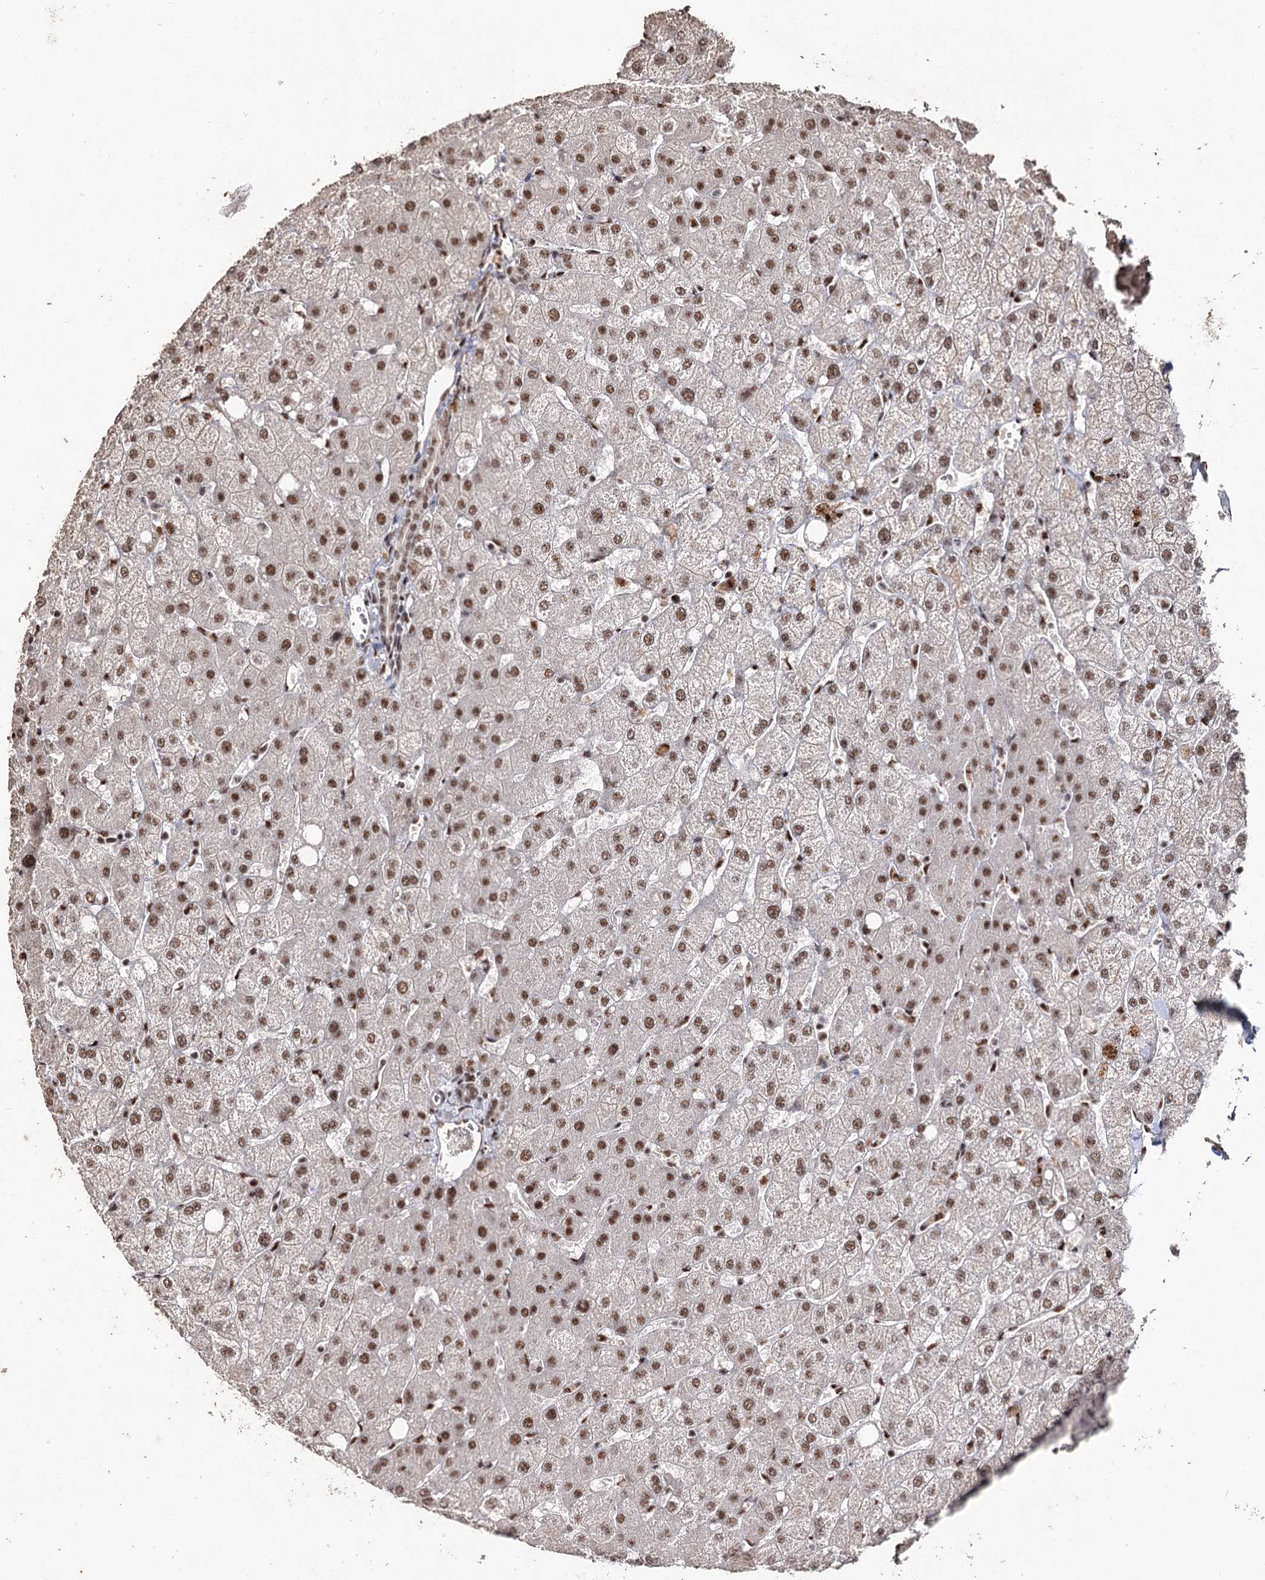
{"staining": {"intensity": "moderate", "quantity": ">75%", "location": "nuclear"}, "tissue": "liver", "cell_type": "Cholangiocytes", "image_type": "normal", "snomed": [{"axis": "morphology", "description": "Normal tissue, NOS"}, {"axis": "topography", "description": "Liver"}], "caption": "Immunohistochemical staining of benign liver shows moderate nuclear protein expression in approximately >75% of cholangiocytes. Immunohistochemistry stains the protein in brown and the nuclei are stained blue.", "gene": "U2SURP", "patient": {"sex": "female", "age": 54}}